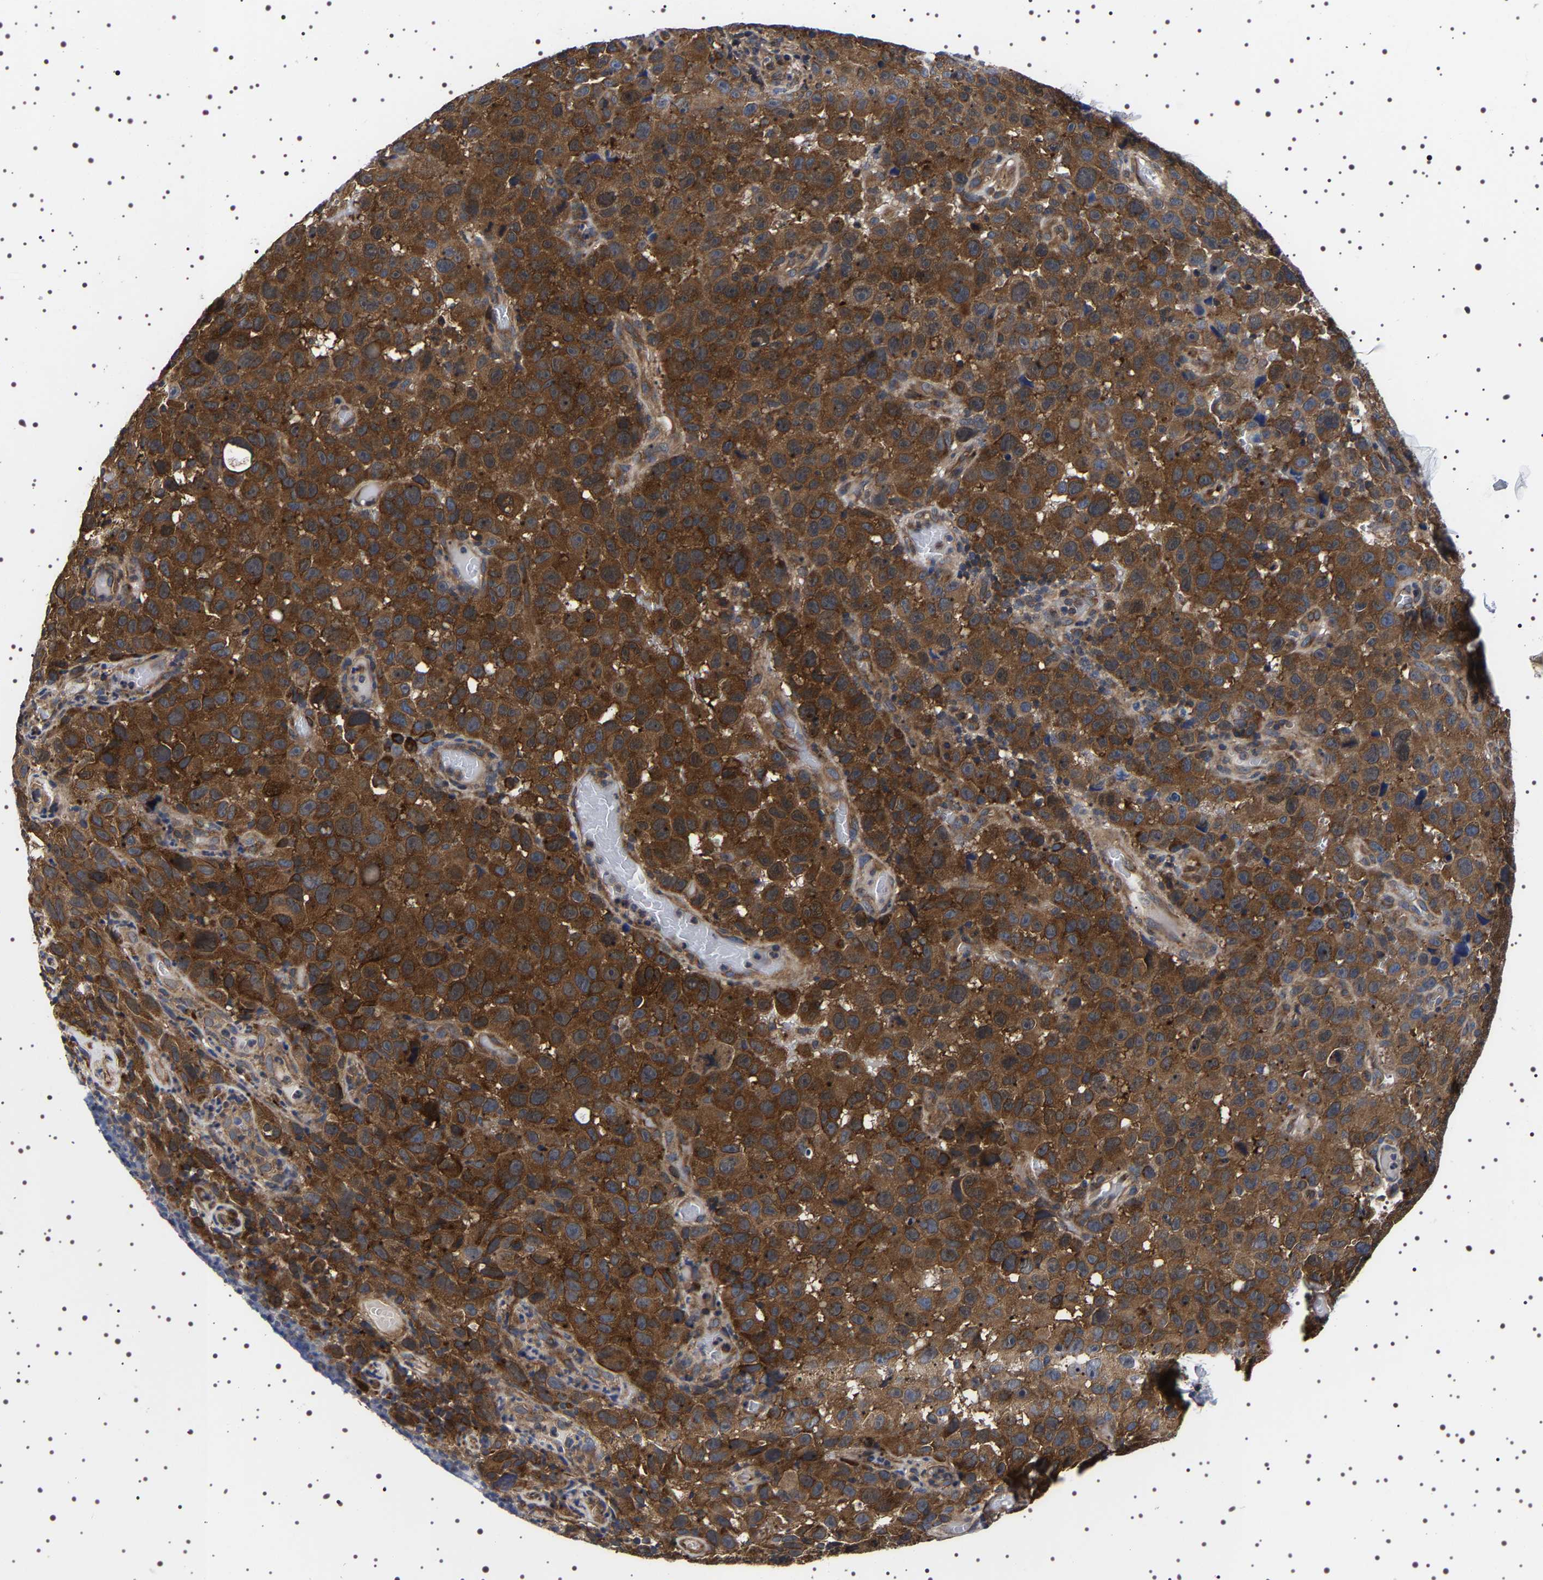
{"staining": {"intensity": "strong", "quantity": ">75%", "location": "cytoplasmic/membranous"}, "tissue": "melanoma", "cell_type": "Tumor cells", "image_type": "cancer", "snomed": [{"axis": "morphology", "description": "Malignant melanoma, NOS"}, {"axis": "topography", "description": "Skin"}], "caption": "Immunohistochemical staining of malignant melanoma exhibits strong cytoplasmic/membranous protein staining in about >75% of tumor cells. The staining is performed using DAB (3,3'-diaminobenzidine) brown chromogen to label protein expression. The nuclei are counter-stained blue using hematoxylin.", "gene": "DARS1", "patient": {"sex": "female", "age": 82}}